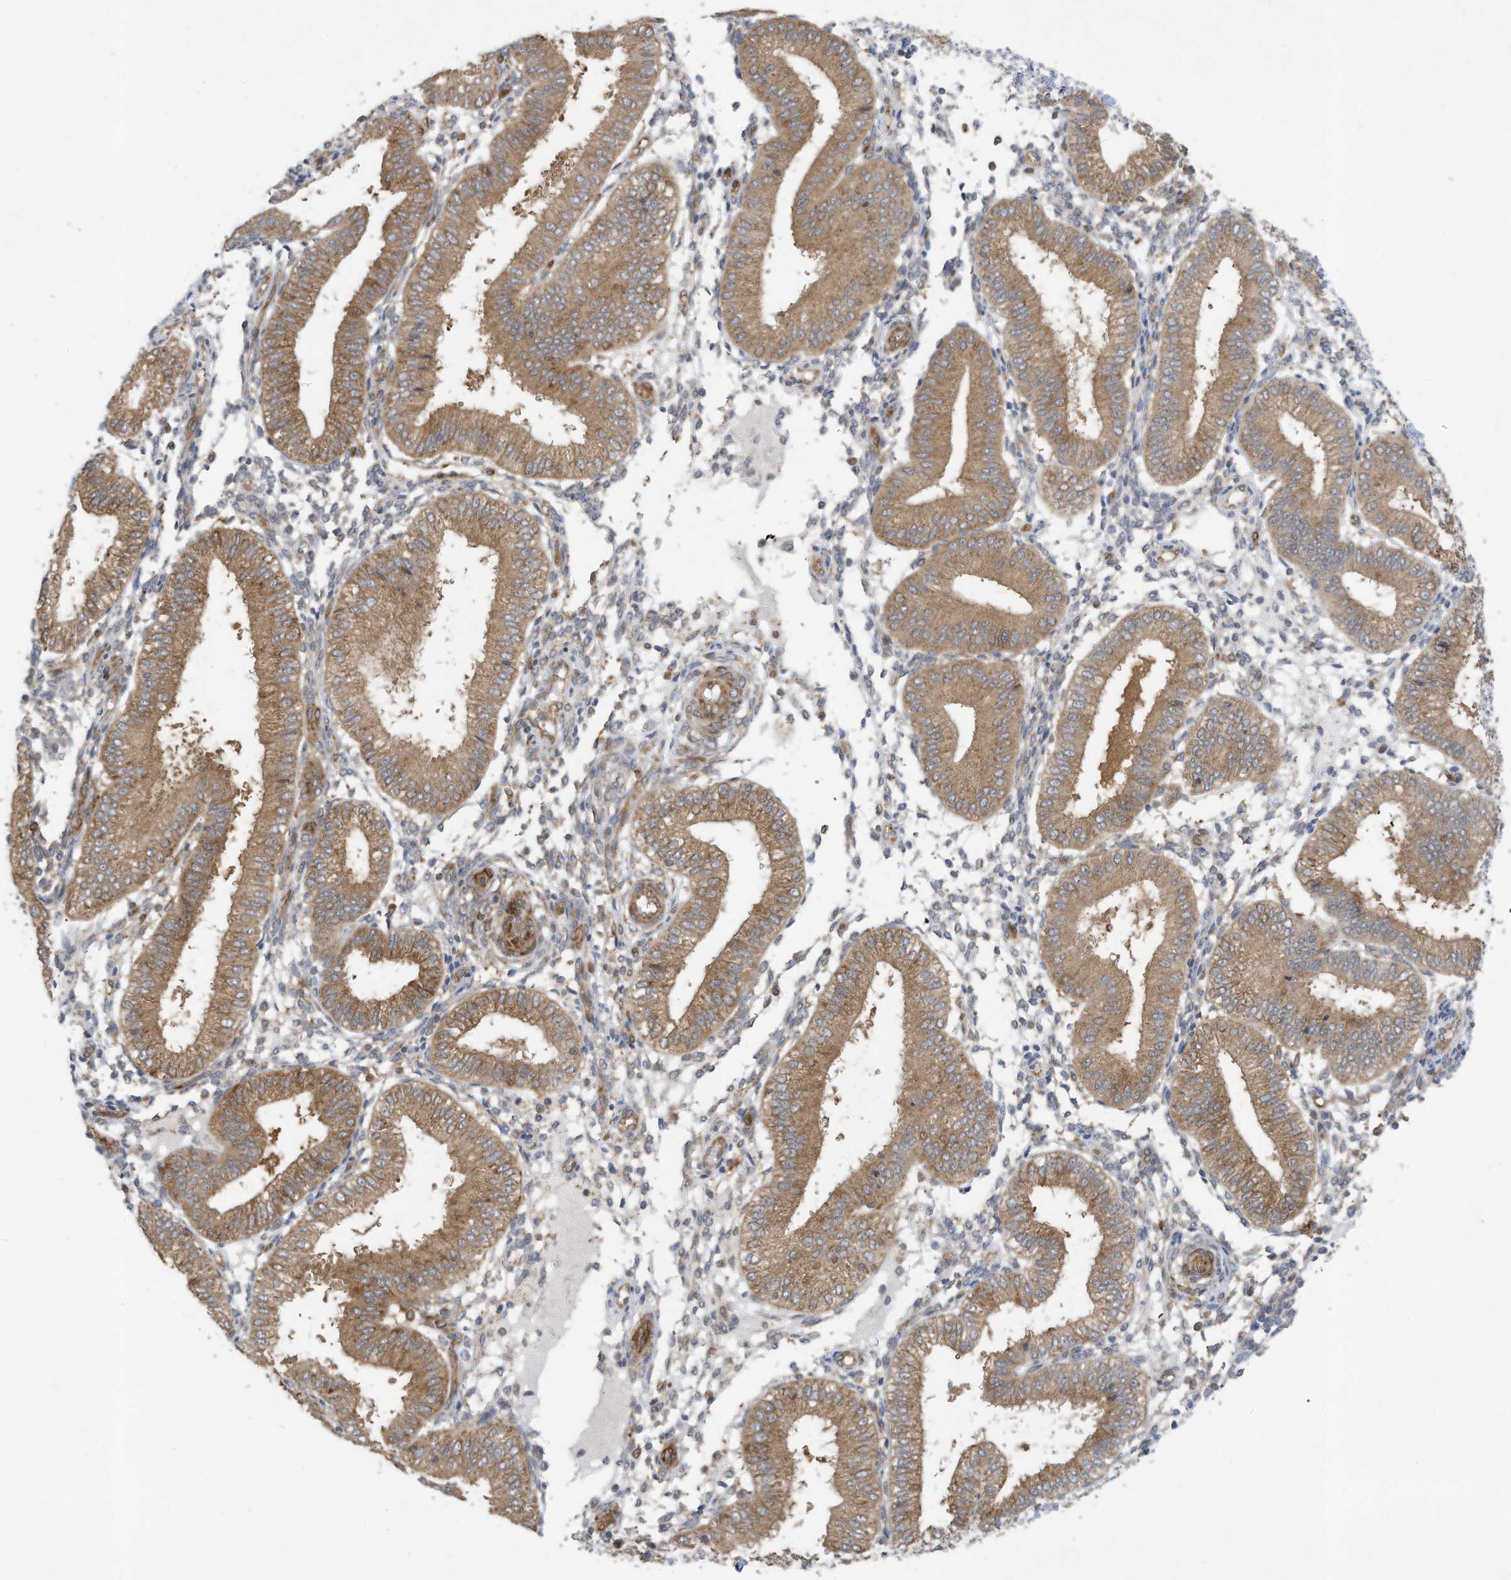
{"staining": {"intensity": "weak", "quantity": "25%-75%", "location": "cytoplasmic/membranous"}, "tissue": "endometrium", "cell_type": "Cells in endometrial stroma", "image_type": "normal", "snomed": [{"axis": "morphology", "description": "Normal tissue, NOS"}, {"axis": "topography", "description": "Endometrium"}], "caption": "A high-resolution micrograph shows immunohistochemistry staining of benign endometrium, which displays weak cytoplasmic/membranous positivity in about 25%-75% of cells in endometrial stroma.", "gene": "USE1", "patient": {"sex": "female", "age": 39}}